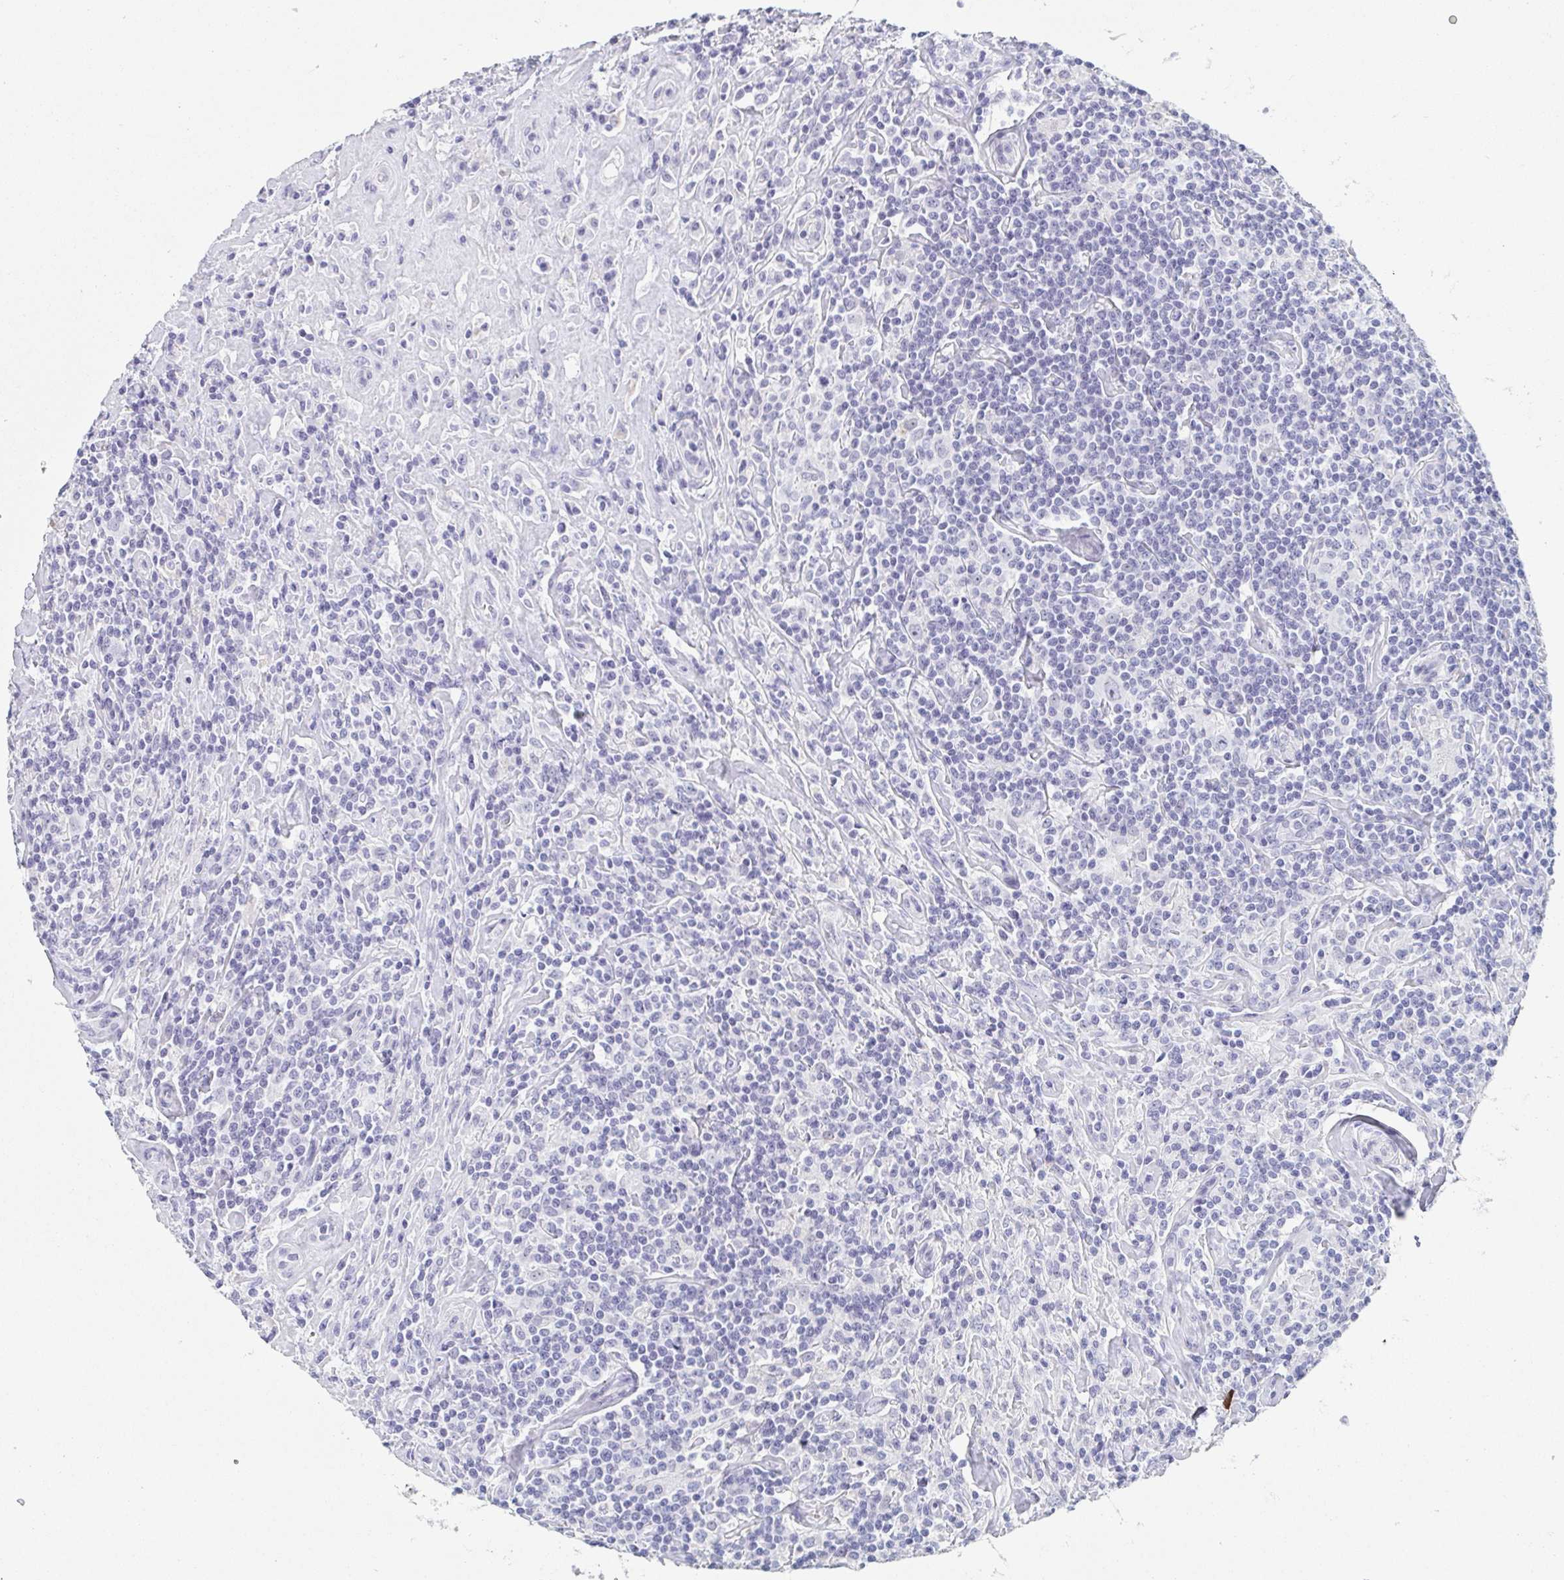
{"staining": {"intensity": "negative", "quantity": "none", "location": "none"}, "tissue": "lymphoma", "cell_type": "Tumor cells", "image_type": "cancer", "snomed": [{"axis": "morphology", "description": "Hodgkin's disease, NOS"}, {"axis": "morphology", "description": "Hodgkin's lymphoma, nodular sclerosis"}, {"axis": "topography", "description": "Lymph node"}], "caption": "Immunohistochemistry (IHC) photomicrograph of neoplastic tissue: lymphoma stained with DAB reveals no significant protein positivity in tumor cells. (Brightfield microscopy of DAB (3,3'-diaminobenzidine) IHC at high magnification).", "gene": "REG4", "patient": {"sex": "female", "age": 10}}